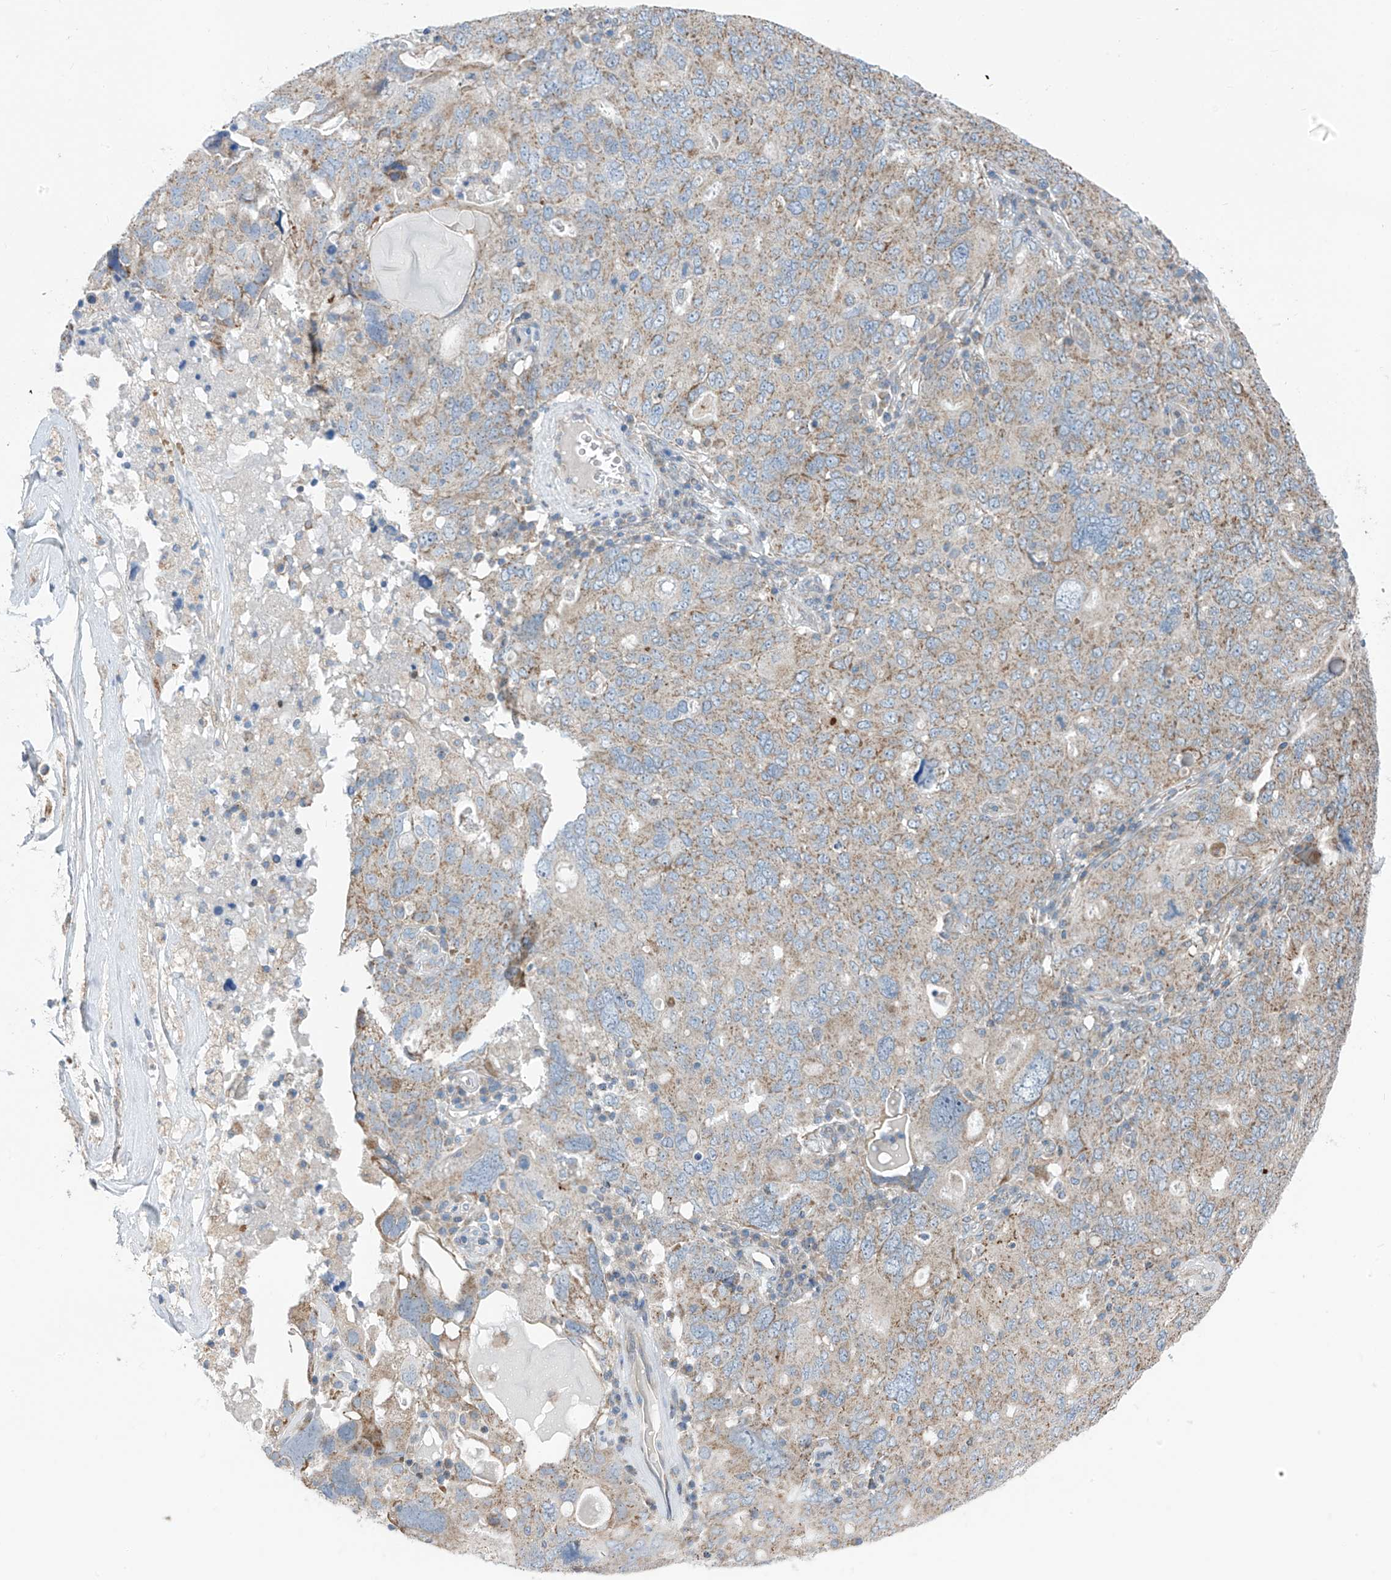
{"staining": {"intensity": "weak", "quantity": "25%-75%", "location": "cytoplasmic/membranous"}, "tissue": "ovarian cancer", "cell_type": "Tumor cells", "image_type": "cancer", "snomed": [{"axis": "morphology", "description": "Carcinoma, endometroid"}, {"axis": "topography", "description": "Ovary"}], "caption": "Ovarian cancer tissue displays weak cytoplasmic/membranous expression in approximately 25%-75% of tumor cells", "gene": "EOMES", "patient": {"sex": "female", "age": 62}}